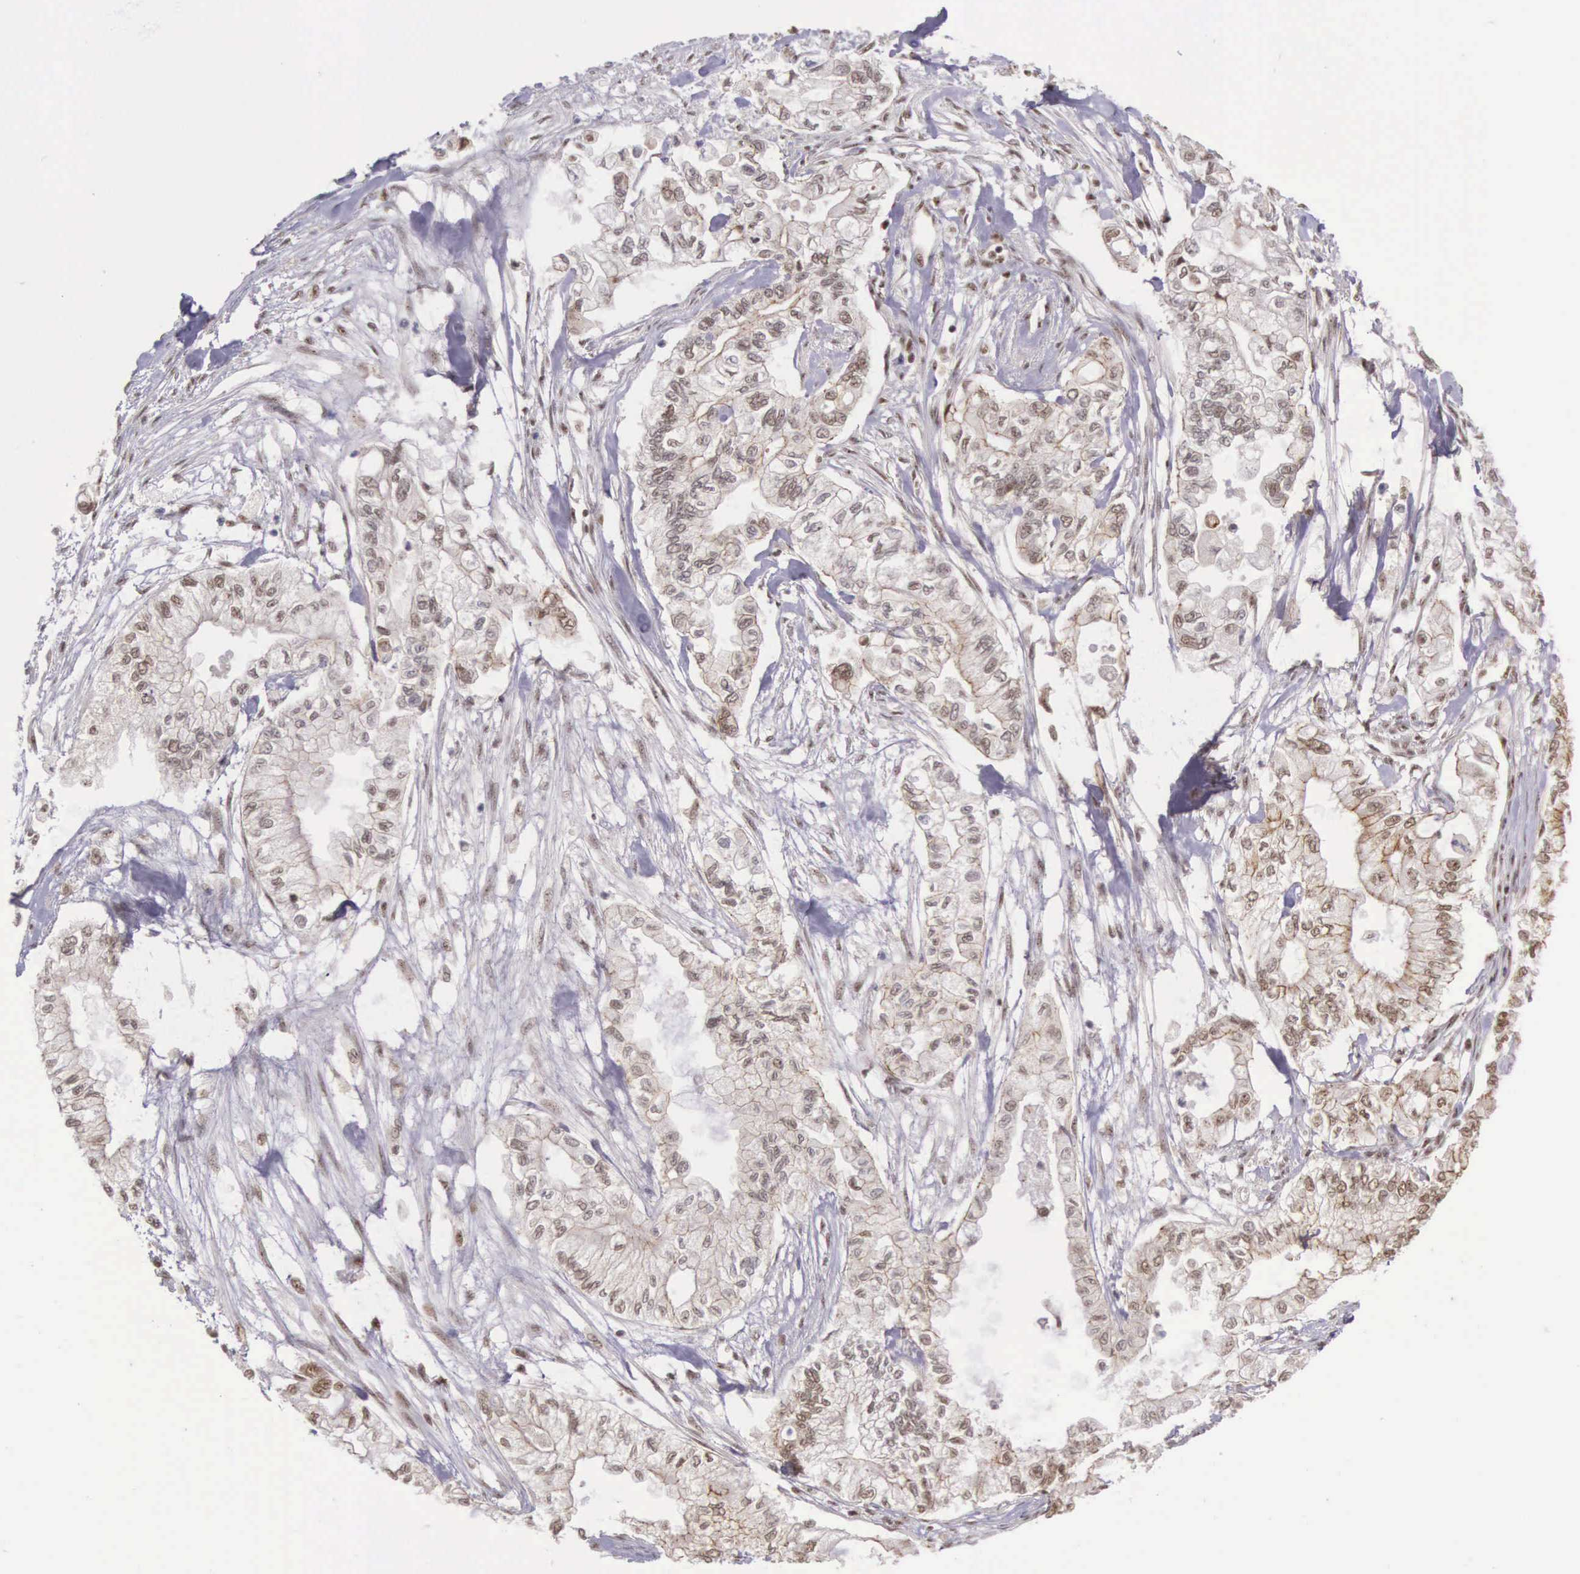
{"staining": {"intensity": "moderate", "quantity": "25%-75%", "location": "cytoplasmic/membranous,nuclear"}, "tissue": "pancreatic cancer", "cell_type": "Tumor cells", "image_type": "cancer", "snomed": [{"axis": "morphology", "description": "Adenocarcinoma, NOS"}, {"axis": "topography", "description": "Pancreas"}], "caption": "Brown immunohistochemical staining in human pancreatic cancer reveals moderate cytoplasmic/membranous and nuclear expression in about 25%-75% of tumor cells.", "gene": "POLR2F", "patient": {"sex": "male", "age": 79}}